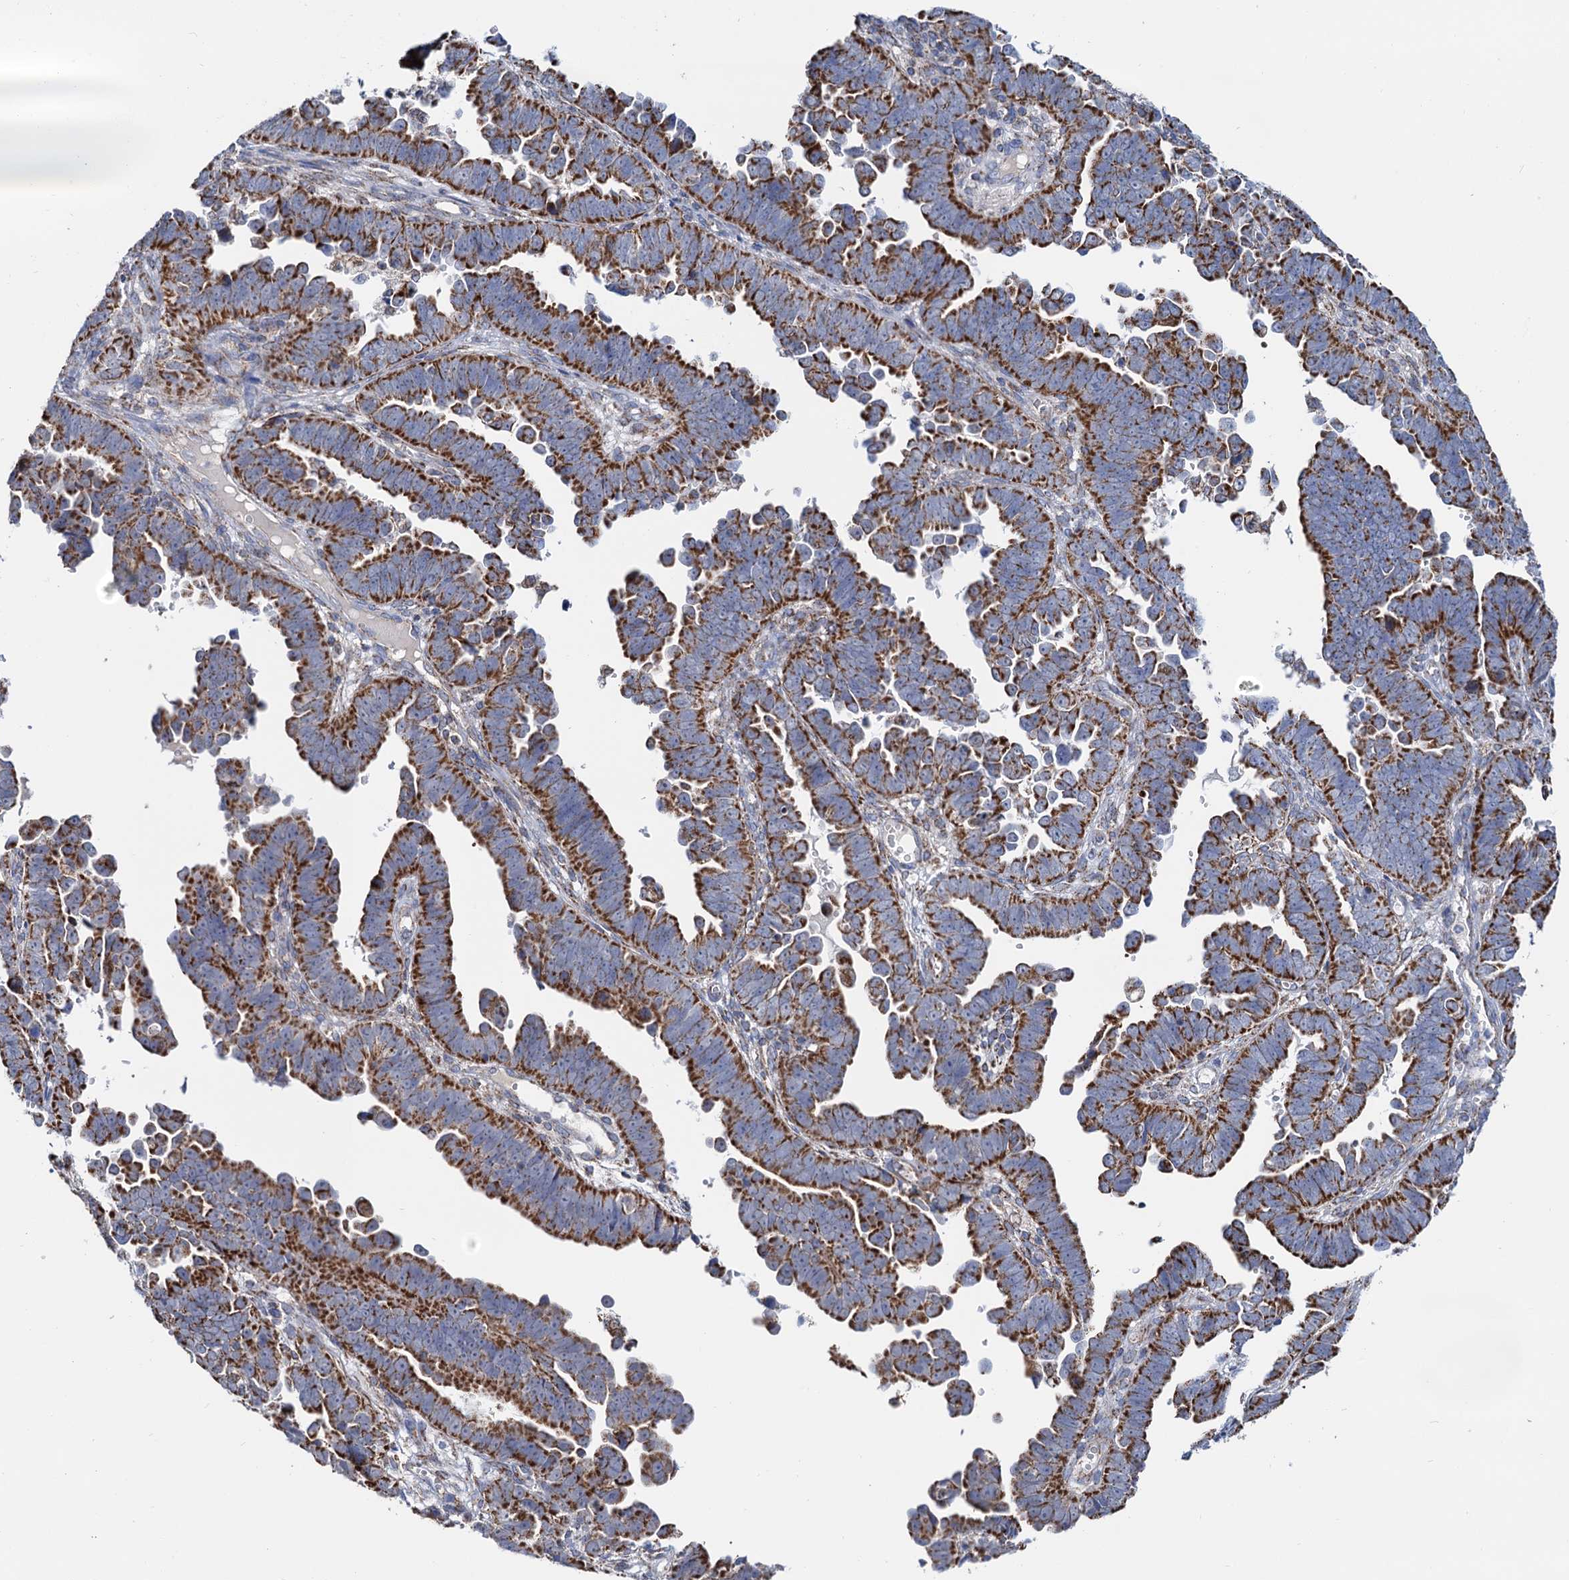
{"staining": {"intensity": "strong", "quantity": ">75%", "location": "cytoplasmic/membranous"}, "tissue": "endometrial cancer", "cell_type": "Tumor cells", "image_type": "cancer", "snomed": [{"axis": "morphology", "description": "Adenocarcinoma, NOS"}, {"axis": "topography", "description": "Endometrium"}], "caption": "Protein staining shows strong cytoplasmic/membranous staining in about >75% of tumor cells in endometrial adenocarcinoma.", "gene": "C2CD3", "patient": {"sex": "female", "age": 75}}